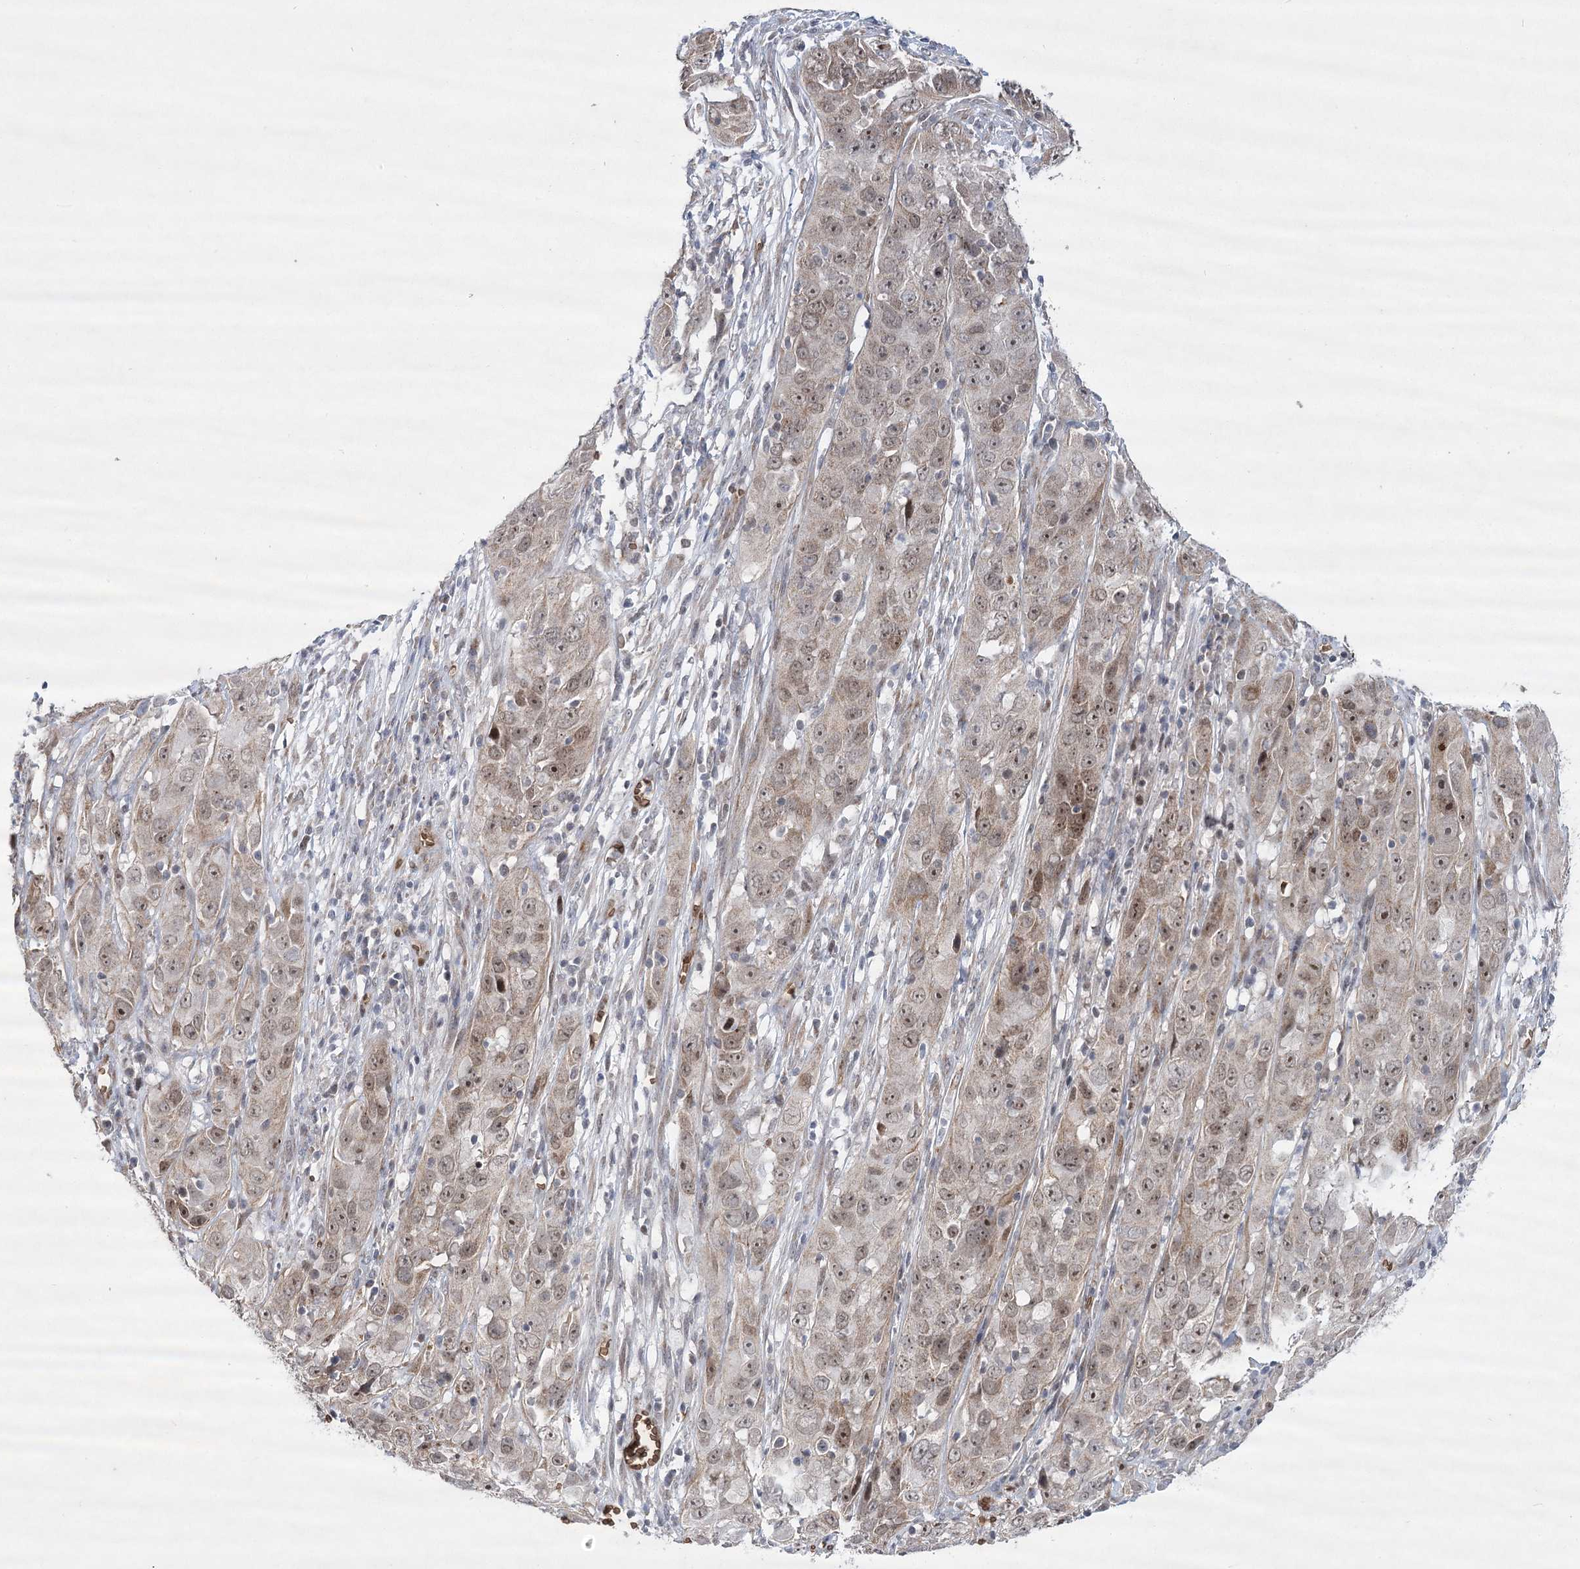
{"staining": {"intensity": "weak", "quantity": ">75%", "location": "cytoplasmic/membranous,nuclear"}, "tissue": "cervical cancer", "cell_type": "Tumor cells", "image_type": "cancer", "snomed": [{"axis": "morphology", "description": "Squamous cell carcinoma, NOS"}, {"axis": "topography", "description": "Cervix"}], "caption": "Immunohistochemical staining of cervical cancer demonstrates weak cytoplasmic/membranous and nuclear protein staining in approximately >75% of tumor cells.", "gene": "NSMCE4A", "patient": {"sex": "female", "age": 32}}